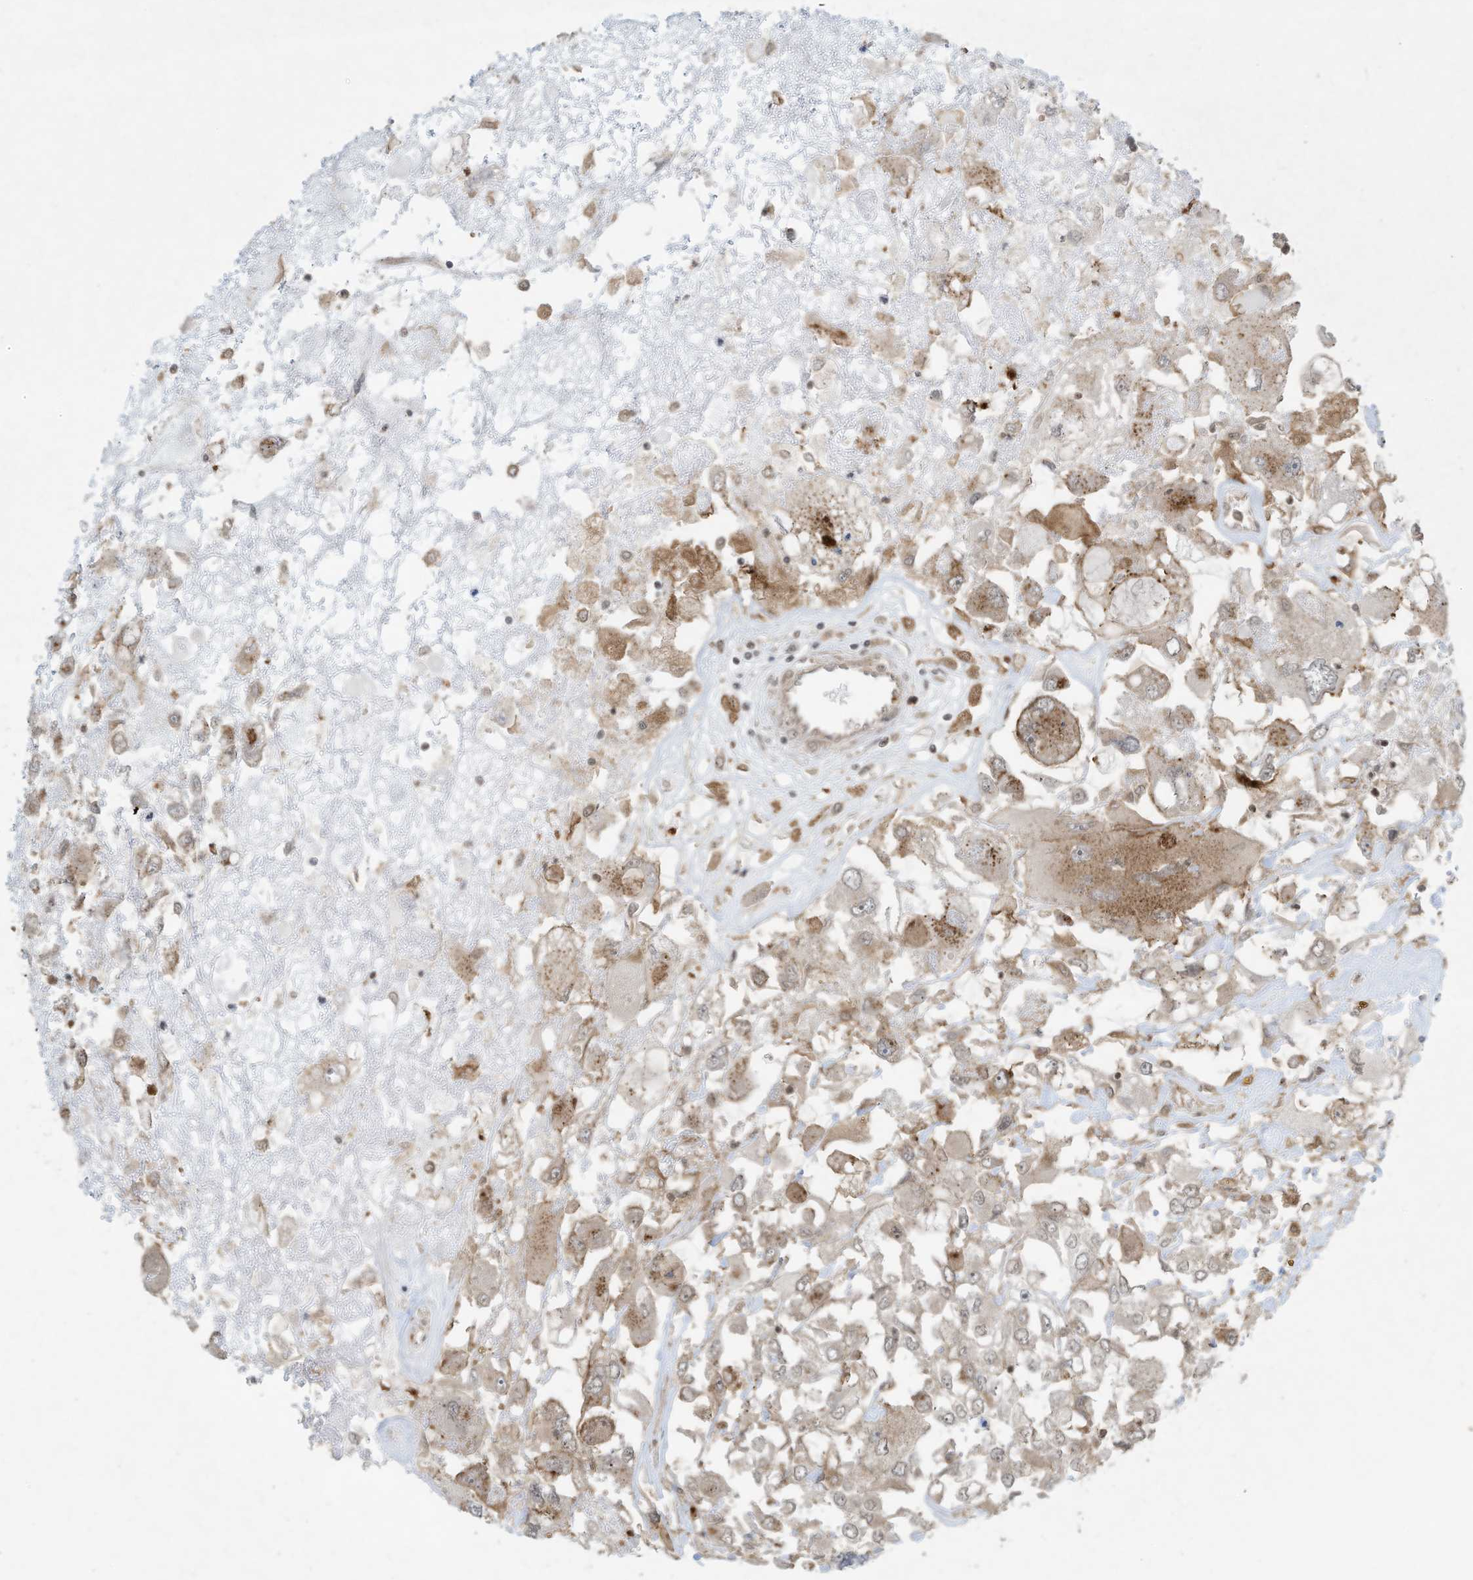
{"staining": {"intensity": "moderate", "quantity": "<25%", "location": "cytoplasmic/membranous"}, "tissue": "renal cancer", "cell_type": "Tumor cells", "image_type": "cancer", "snomed": [{"axis": "morphology", "description": "Adenocarcinoma, NOS"}, {"axis": "topography", "description": "Kidney"}], "caption": "Protein expression analysis of renal cancer reveals moderate cytoplasmic/membranous positivity in approximately <25% of tumor cells. (DAB (3,3'-diaminobenzidine) IHC, brown staining for protein, blue staining for nuclei).", "gene": "CERT1", "patient": {"sex": "female", "age": 52}}